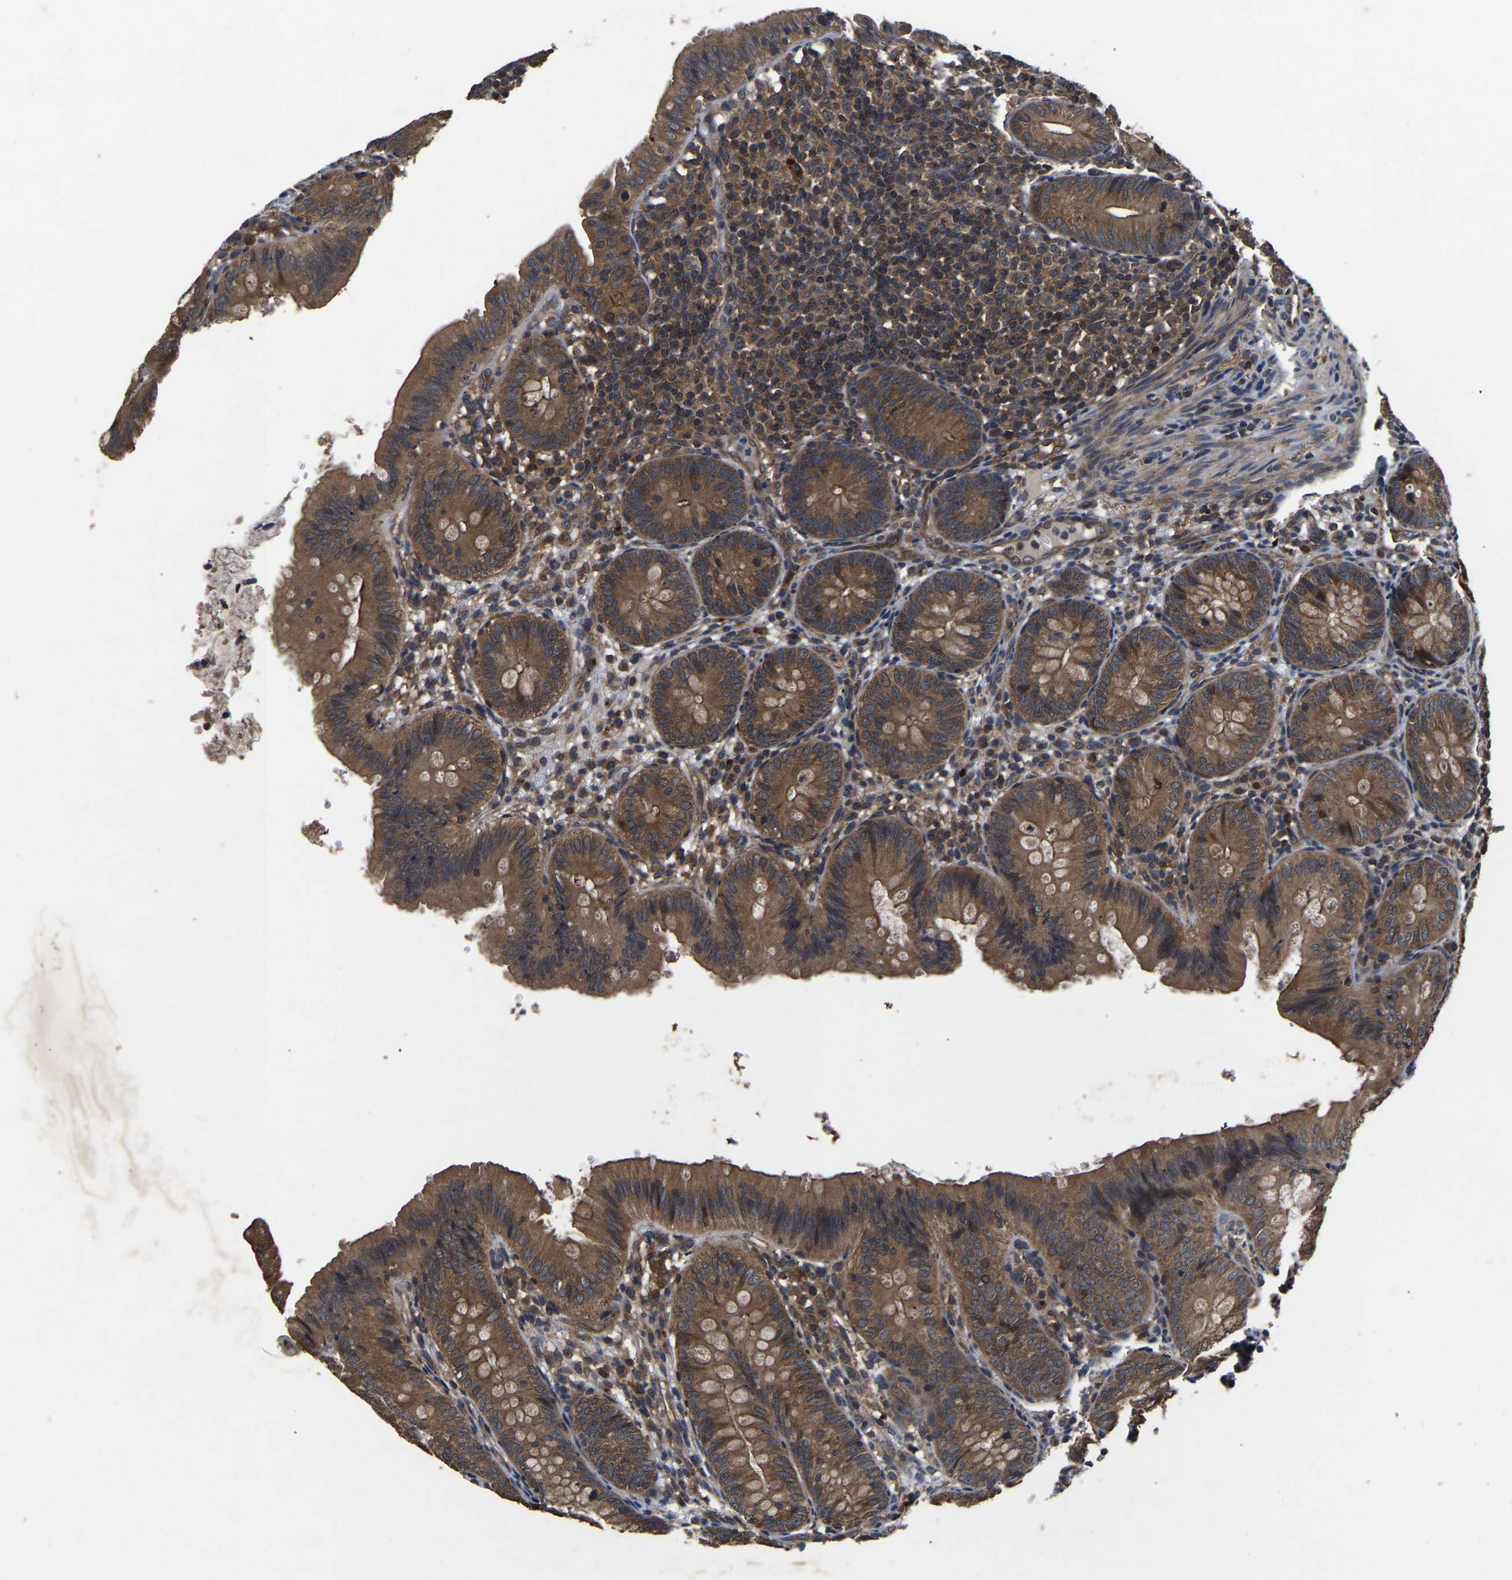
{"staining": {"intensity": "moderate", "quantity": ">75%", "location": "cytoplasmic/membranous"}, "tissue": "appendix", "cell_type": "Glandular cells", "image_type": "normal", "snomed": [{"axis": "morphology", "description": "Normal tissue, NOS"}, {"axis": "topography", "description": "Appendix"}], "caption": "Glandular cells reveal medium levels of moderate cytoplasmic/membranous positivity in about >75% of cells in normal human appendix.", "gene": "CRYZL1", "patient": {"sex": "male", "age": 1}}